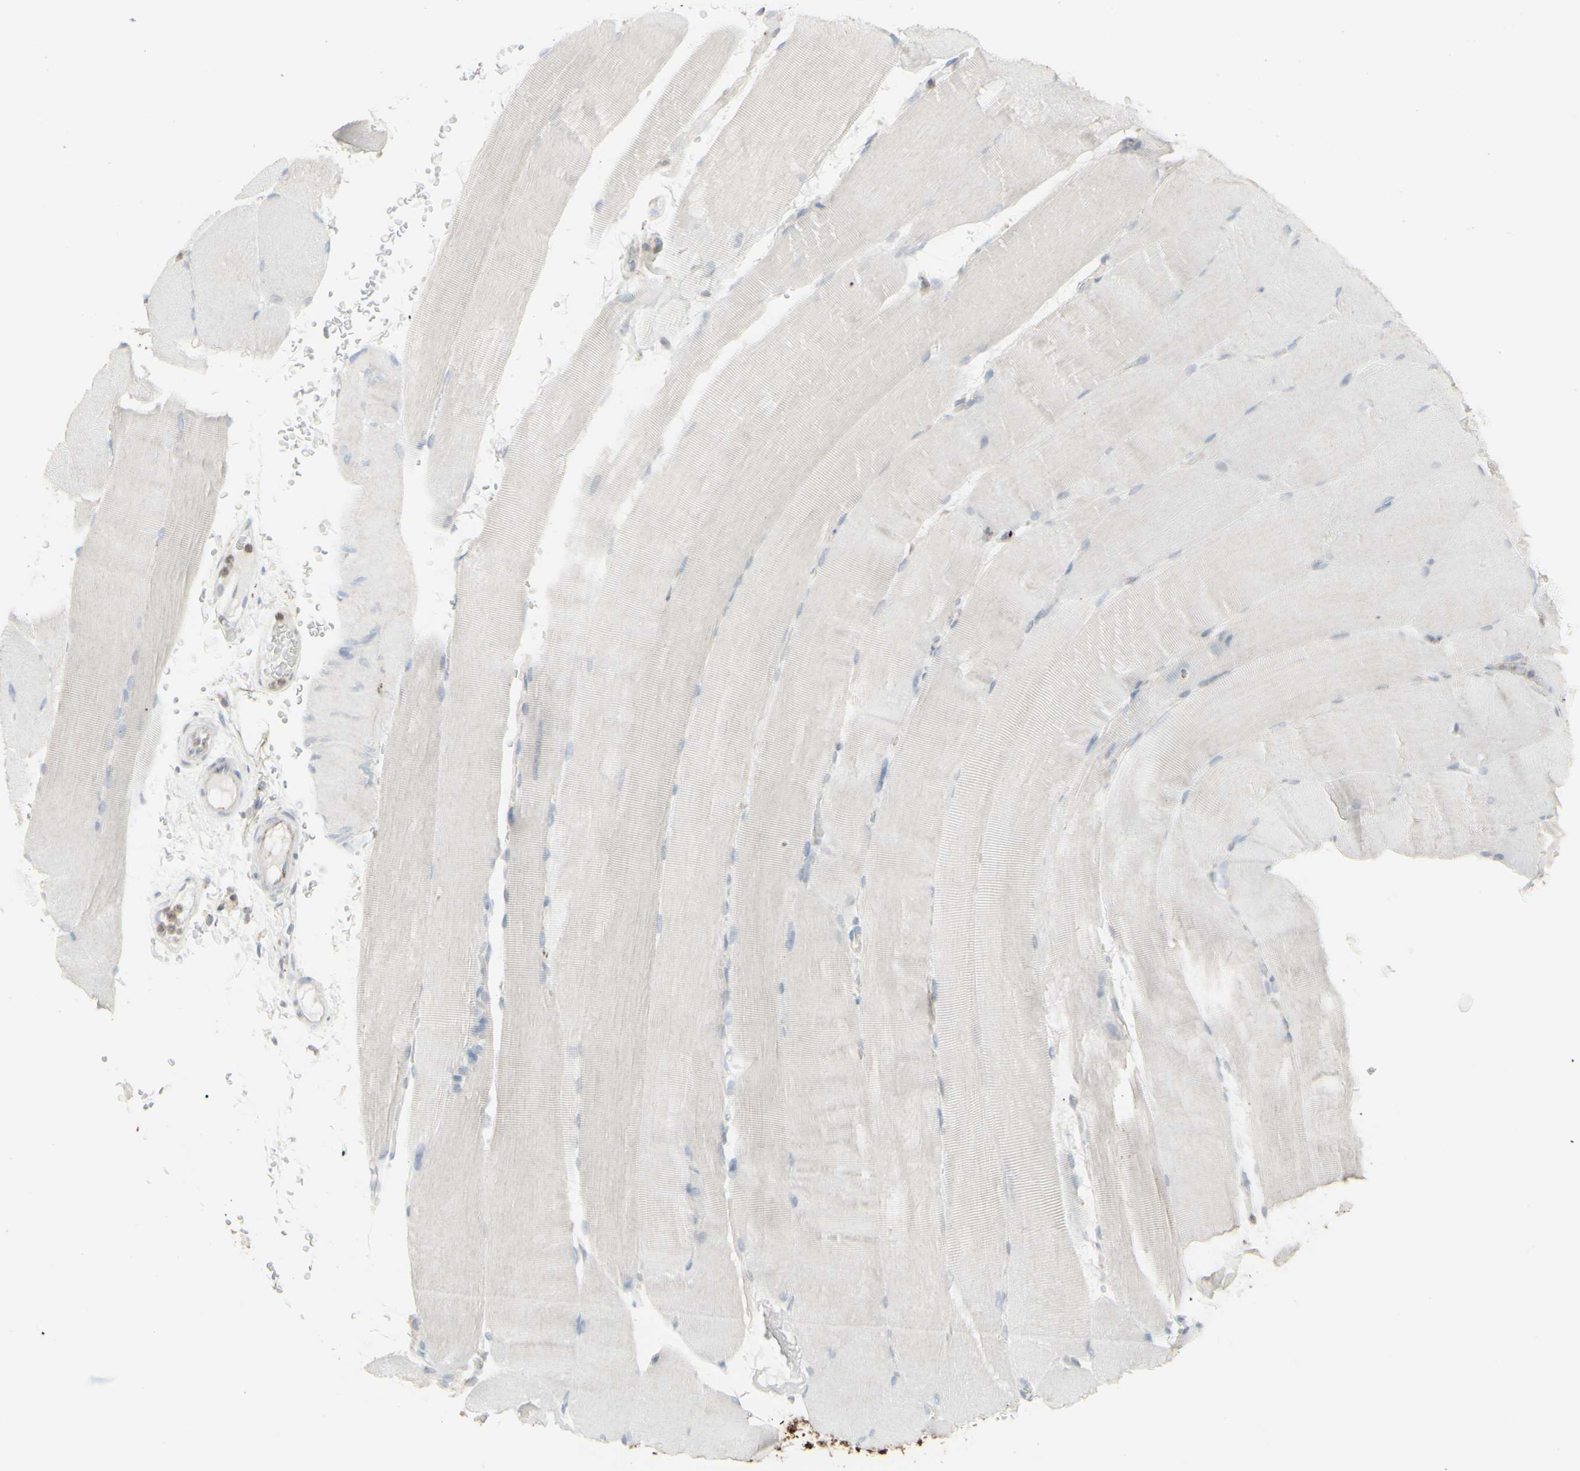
{"staining": {"intensity": "weak", "quantity": "<25%", "location": "cytoplasmic/membranous"}, "tissue": "skeletal muscle", "cell_type": "Myocytes", "image_type": "normal", "snomed": [{"axis": "morphology", "description": "Normal tissue, NOS"}, {"axis": "topography", "description": "Skeletal muscle"}, {"axis": "topography", "description": "Parathyroid gland"}], "caption": "Immunohistochemistry (IHC) photomicrograph of benign skeletal muscle stained for a protein (brown), which displays no positivity in myocytes. (Stains: DAB (3,3'-diaminobenzidine) IHC with hematoxylin counter stain, Microscopy: brightfield microscopy at high magnification).", "gene": "GJA1", "patient": {"sex": "female", "age": 37}}